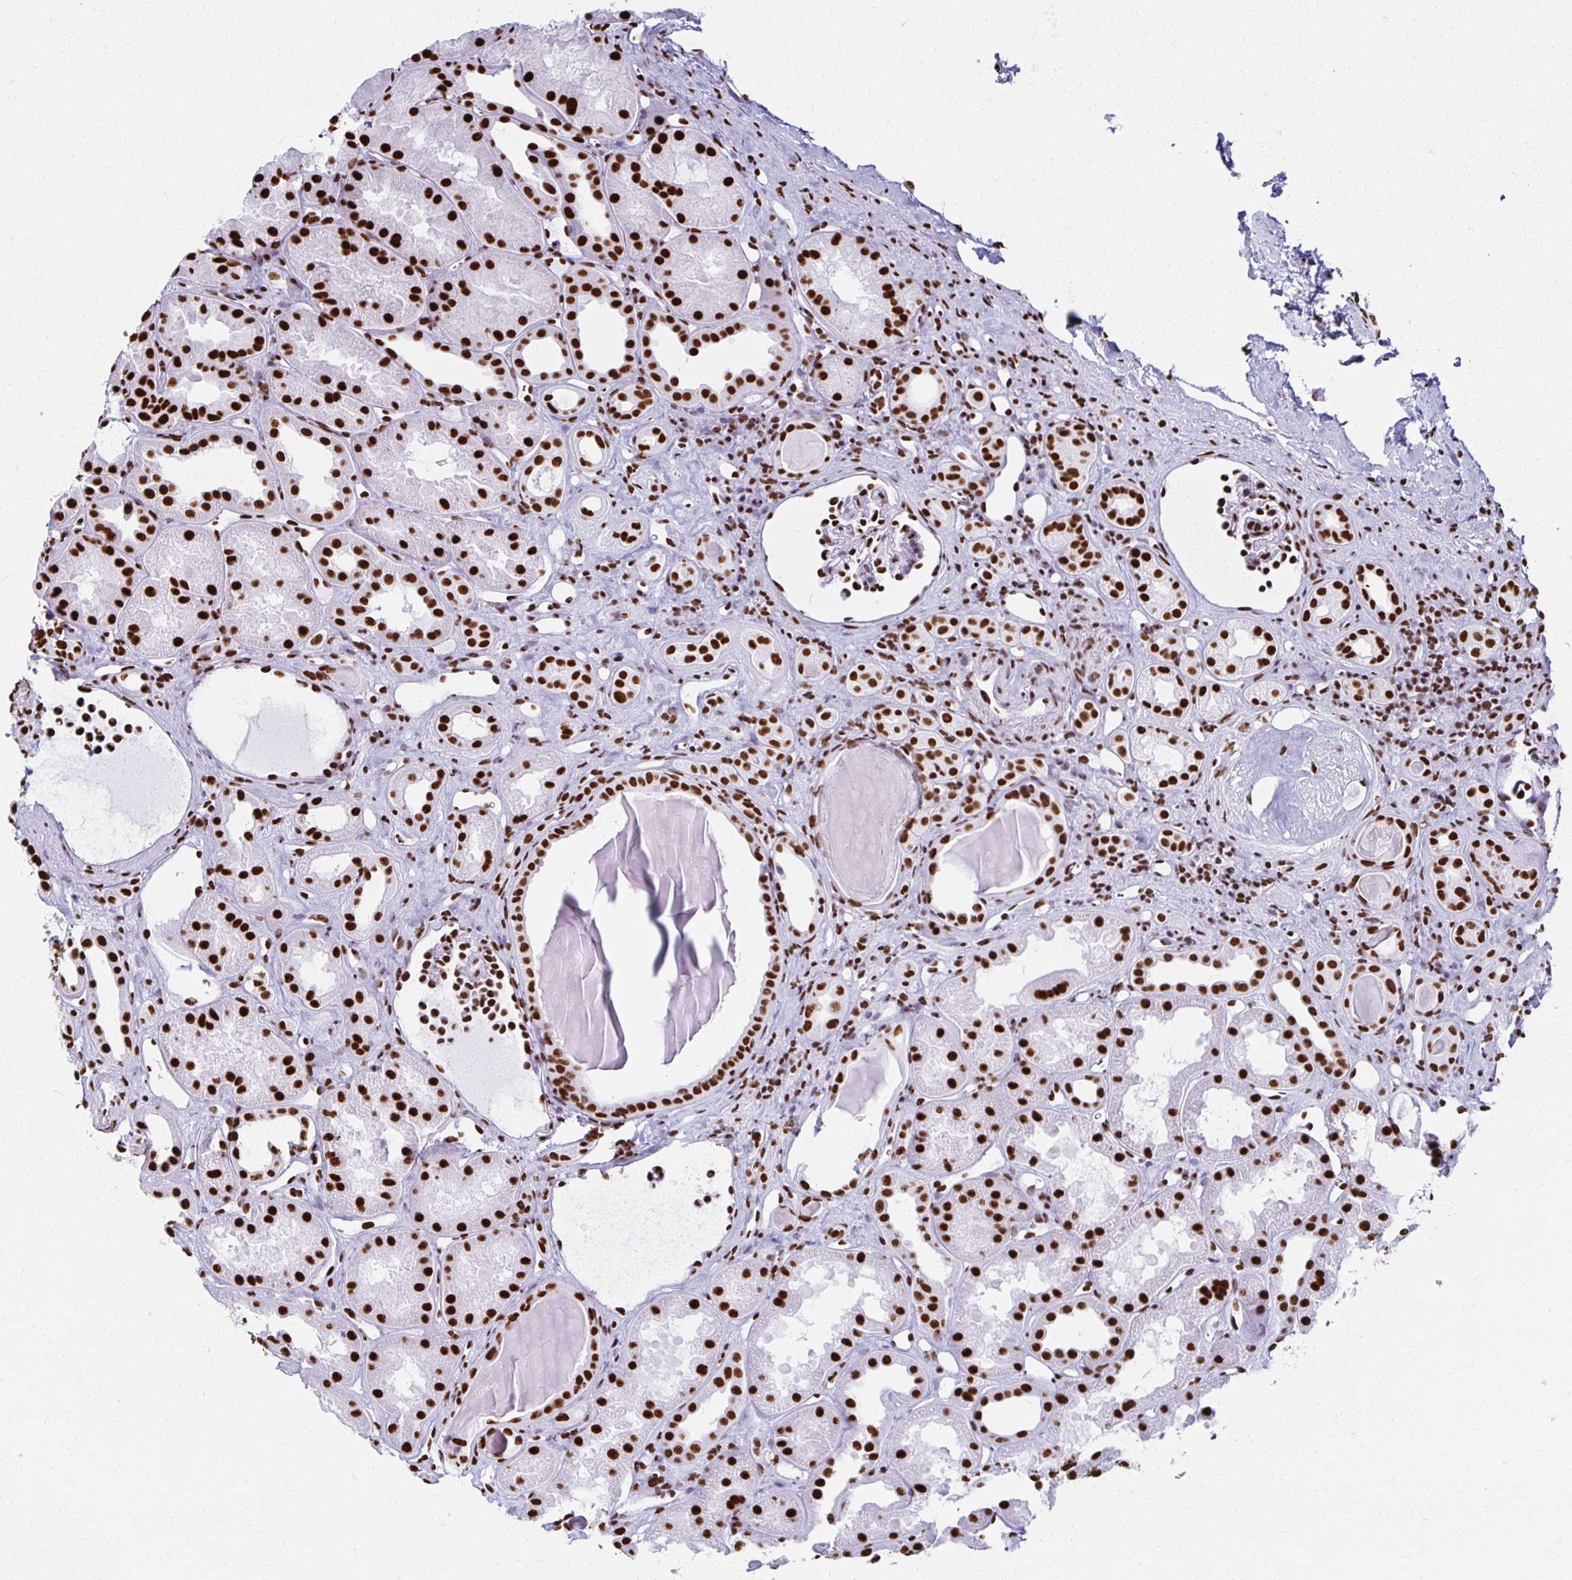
{"staining": {"intensity": "strong", "quantity": ">75%", "location": "nuclear"}, "tissue": "kidney", "cell_type": "Cells in glomeruli", "image_type": "normal", "snomed": [{"axis": "morphology", "description": "Normal tissue, NOS"}, {"axis": "topography", "description": "Kidney"}], "caption": "Human kidney stained with a brown dye displays strong nuclear positive positivity in approximately >75% of cells in glomeruli.", "gene": "NONO", "patient": {"sex": "male", "age": 61}}